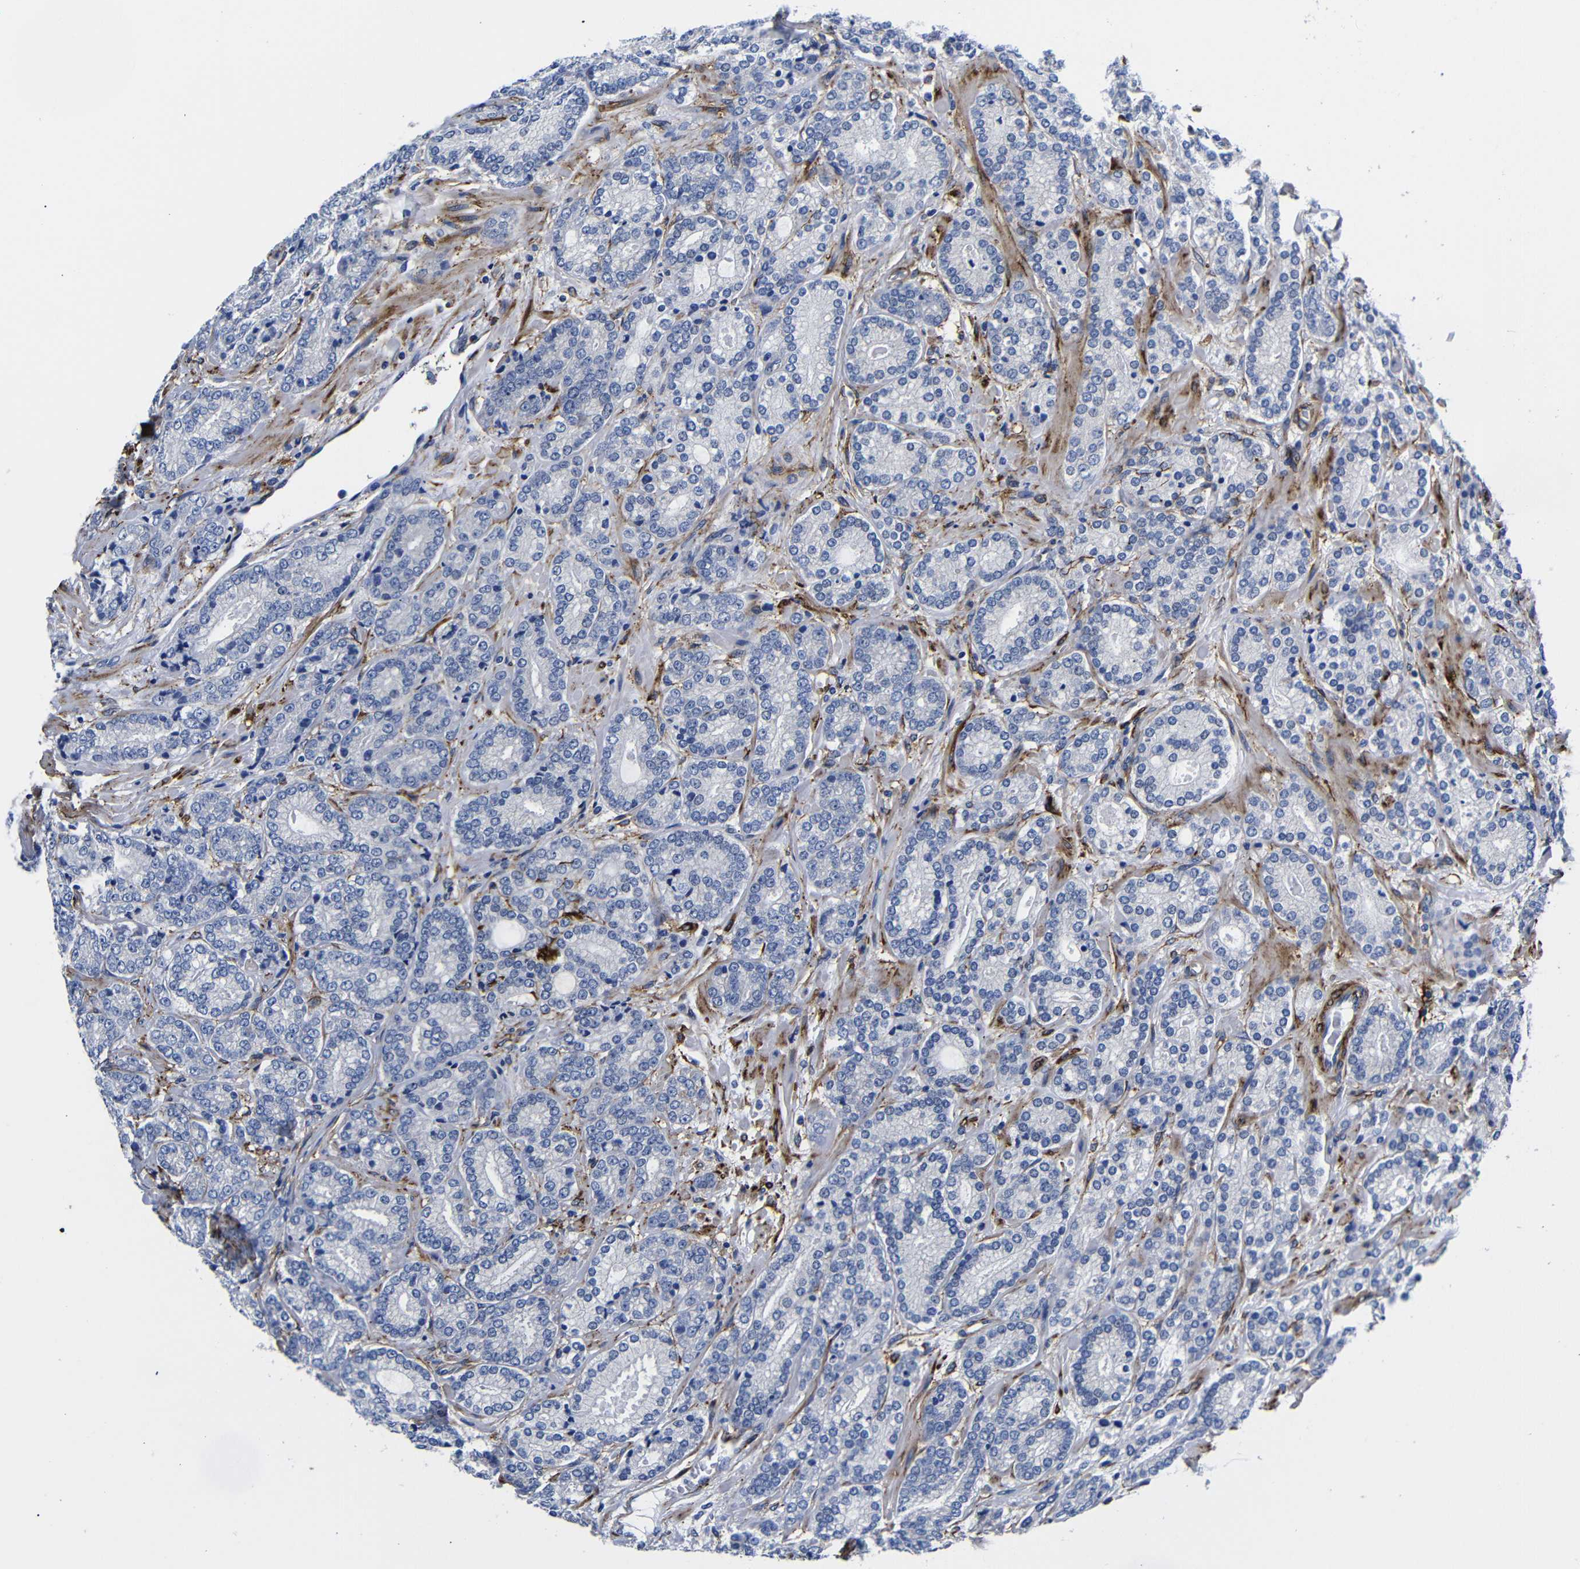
{"staining": {"intensity": "negative", "quantity": "none", "location": "none"}, "tissue": "prostate cancer", "cell_type": "Tumor cells", "image_type": "cancer", "snomed": [{"axis": "morphology", "description": "Adenocarcinoma, High grade"}, {"axis": "topography", "description": "Prostate"}], "caption": "Immunohistochemical staining of human prostate cancer demonstrates no significant staining in tumor cells.", "gene": "LRIG1", "patient": {"sex": "male", "age": 61}}